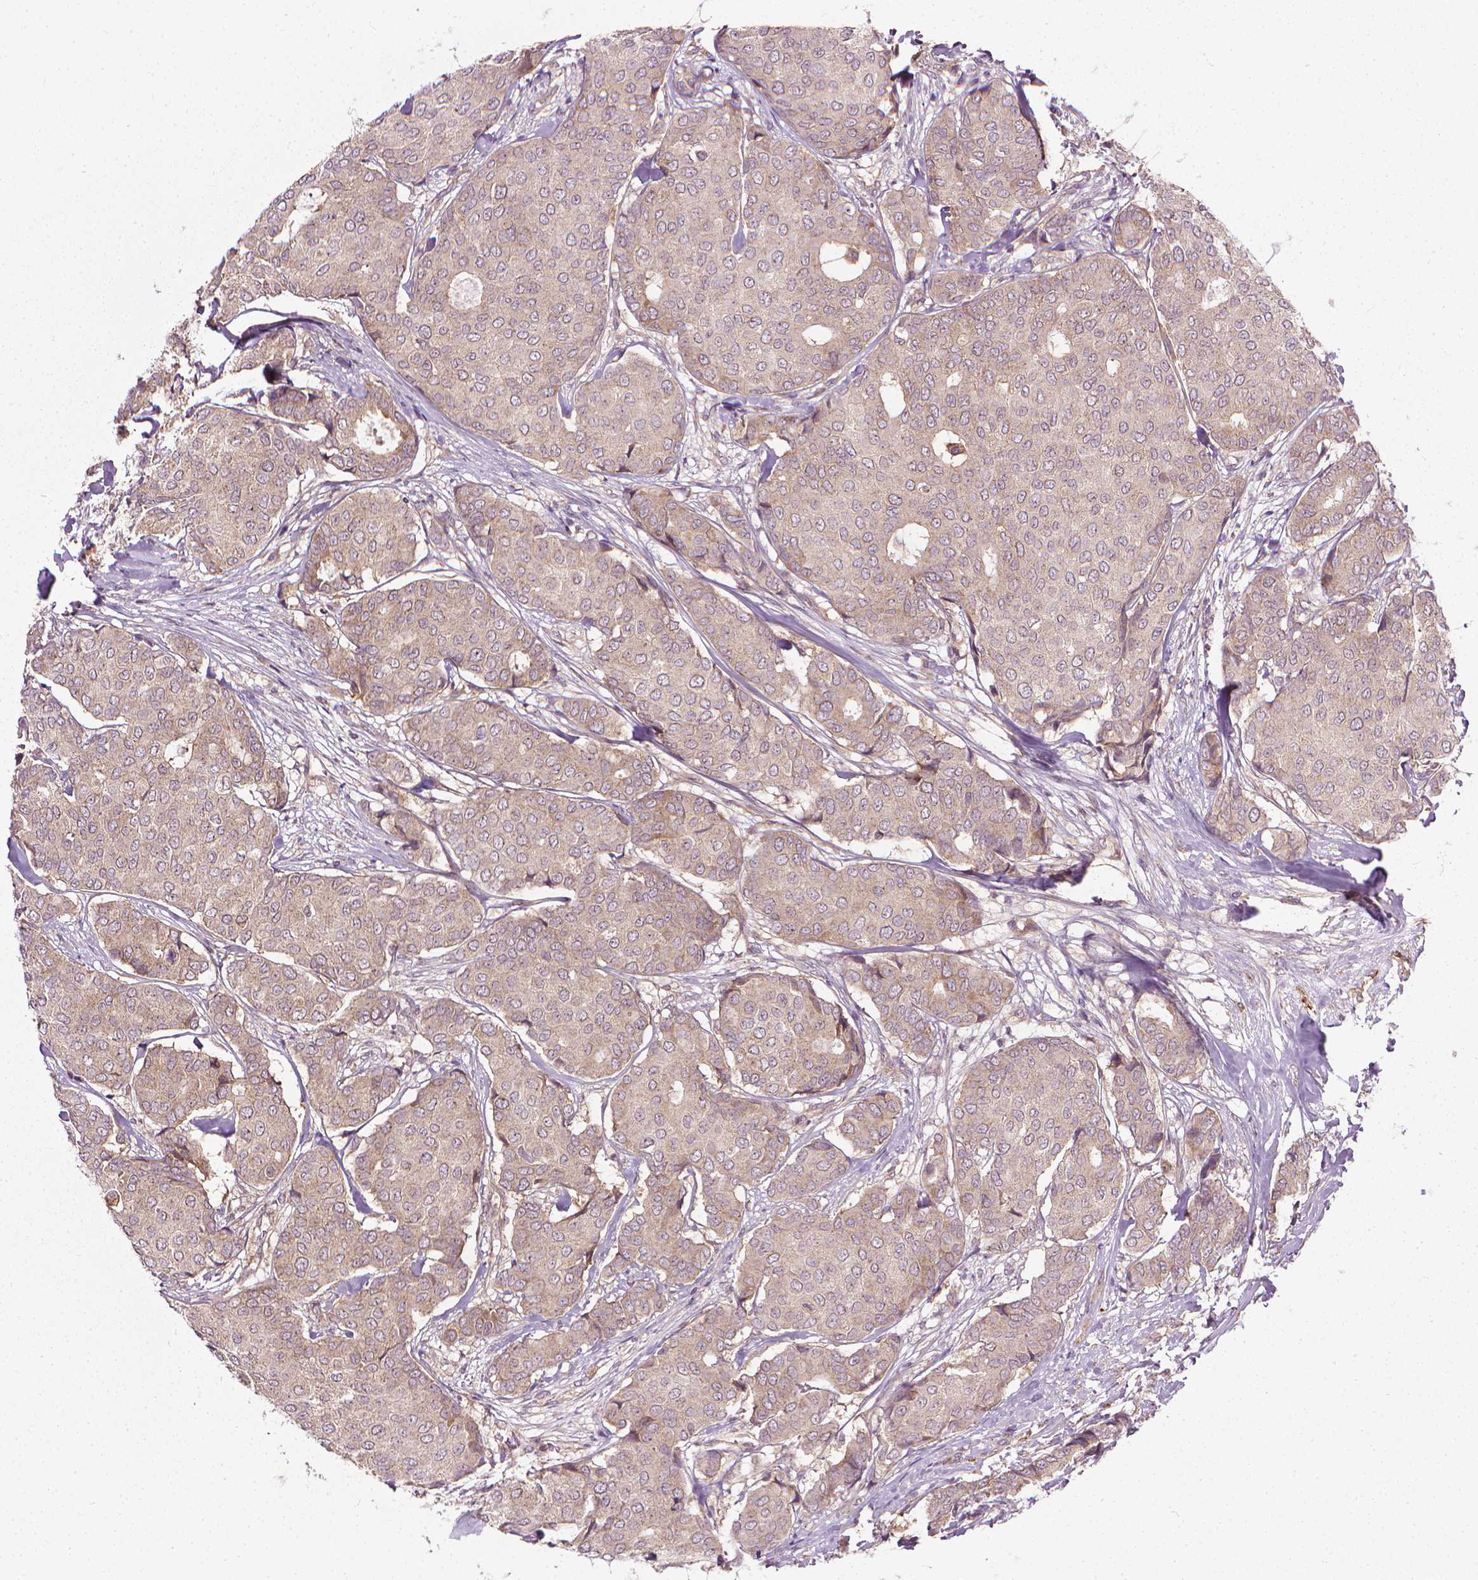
{"staining": {"intensity": "weak", "quantity": ">75%", "location": "cytoplasmic/membranous"}, "tissue": "breast cancer", "cell_type": "Tumor cells", "image_type": "cancer", "snomed": [{"axis": "morphology", "description": "Duct carcinoma"}, {"axis": "topography", "description": "Breast"}], "caption": "Protein staining reveals weak cytoplasmic/membranous staining in approximately >75% of tumor cells in breast cancer (infiltrating ductal carcinoma).", "gene": "PRAG1", "patient": {"sex": "female", "age": 75}}